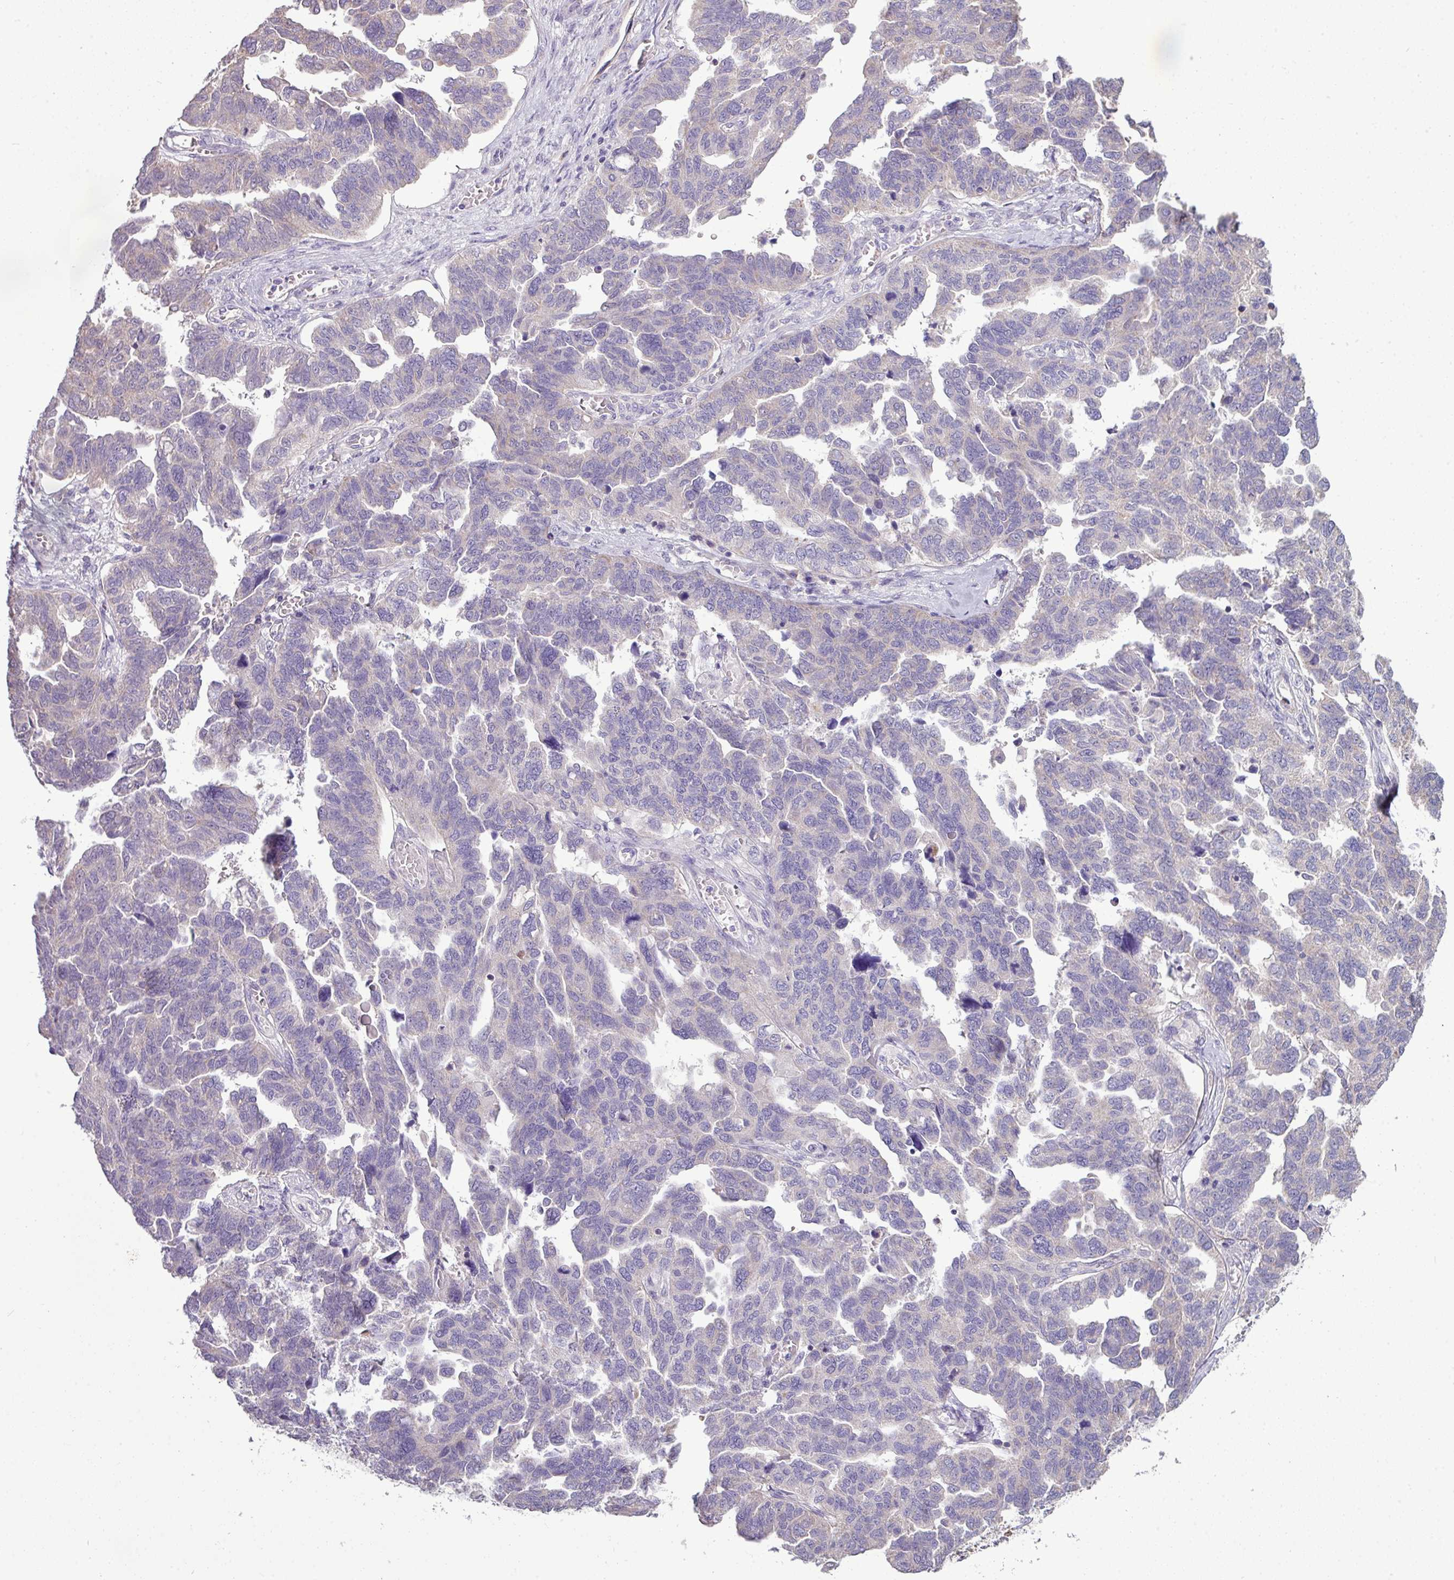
{"staining": {"intensity": "negative", "quantity": "none", "location": "none"}, "tissue": "ovarian cancer", "cell_type": "Tumor cells", "image_type": "cancer", "snomed": [{"axis": "morphology", "description": "Cystadenocarcinoma, serous, NOS"}, {"axis": "topography", "description": "Ovary"}], "caption": "This is an immunohistochemistry (IHC) histopathology image of human serous cystadenocarcinoma (ovarian). There is no staining in tumor cells.", "gene": "AGAP5", "patient": {"sex": "female", "age": 64}}